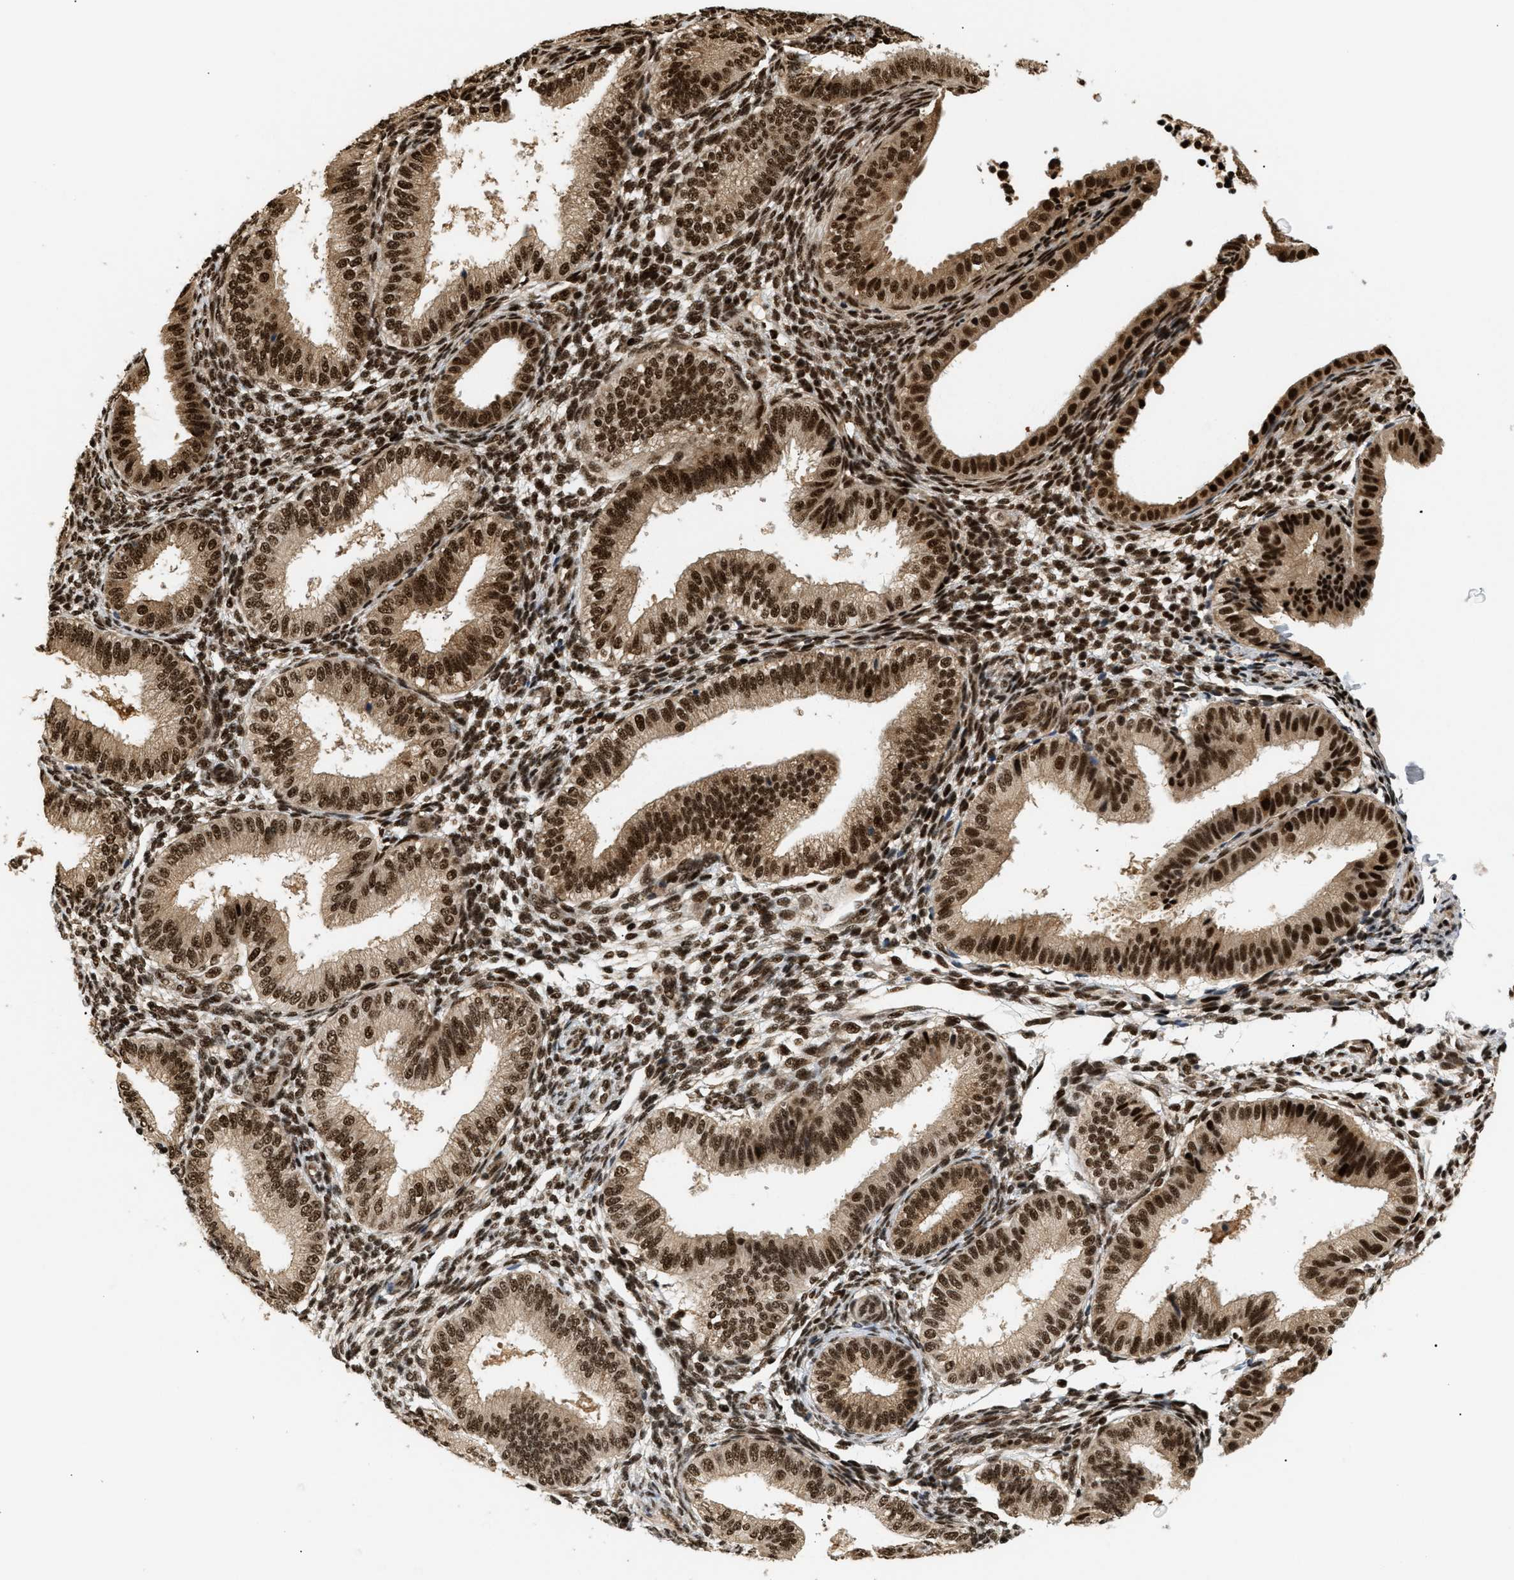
{"staining": {"intensity": "strong", "quantity": "25%-75%", "location": "nuclear"}, "tissue": "endometrium", "cell_type": "Cells in endometrial stroma", "image_type": "normal", "snomed": [{"axis": "morphology", "description": "Normal tissue, NOS"}, {"axis": "topography", "description": "Endometrium"}], "caption": "High-magnification brightfield microscopy of normal endometrium stained with DAB (brown) and counterstained with hematoxylin (blue). cells in endometrial stroma exhibit strong nuclear positivity is present in about25%-75% of cells.", "gene": "RBM5", "patient": {"sex": "female", "age": 39}}